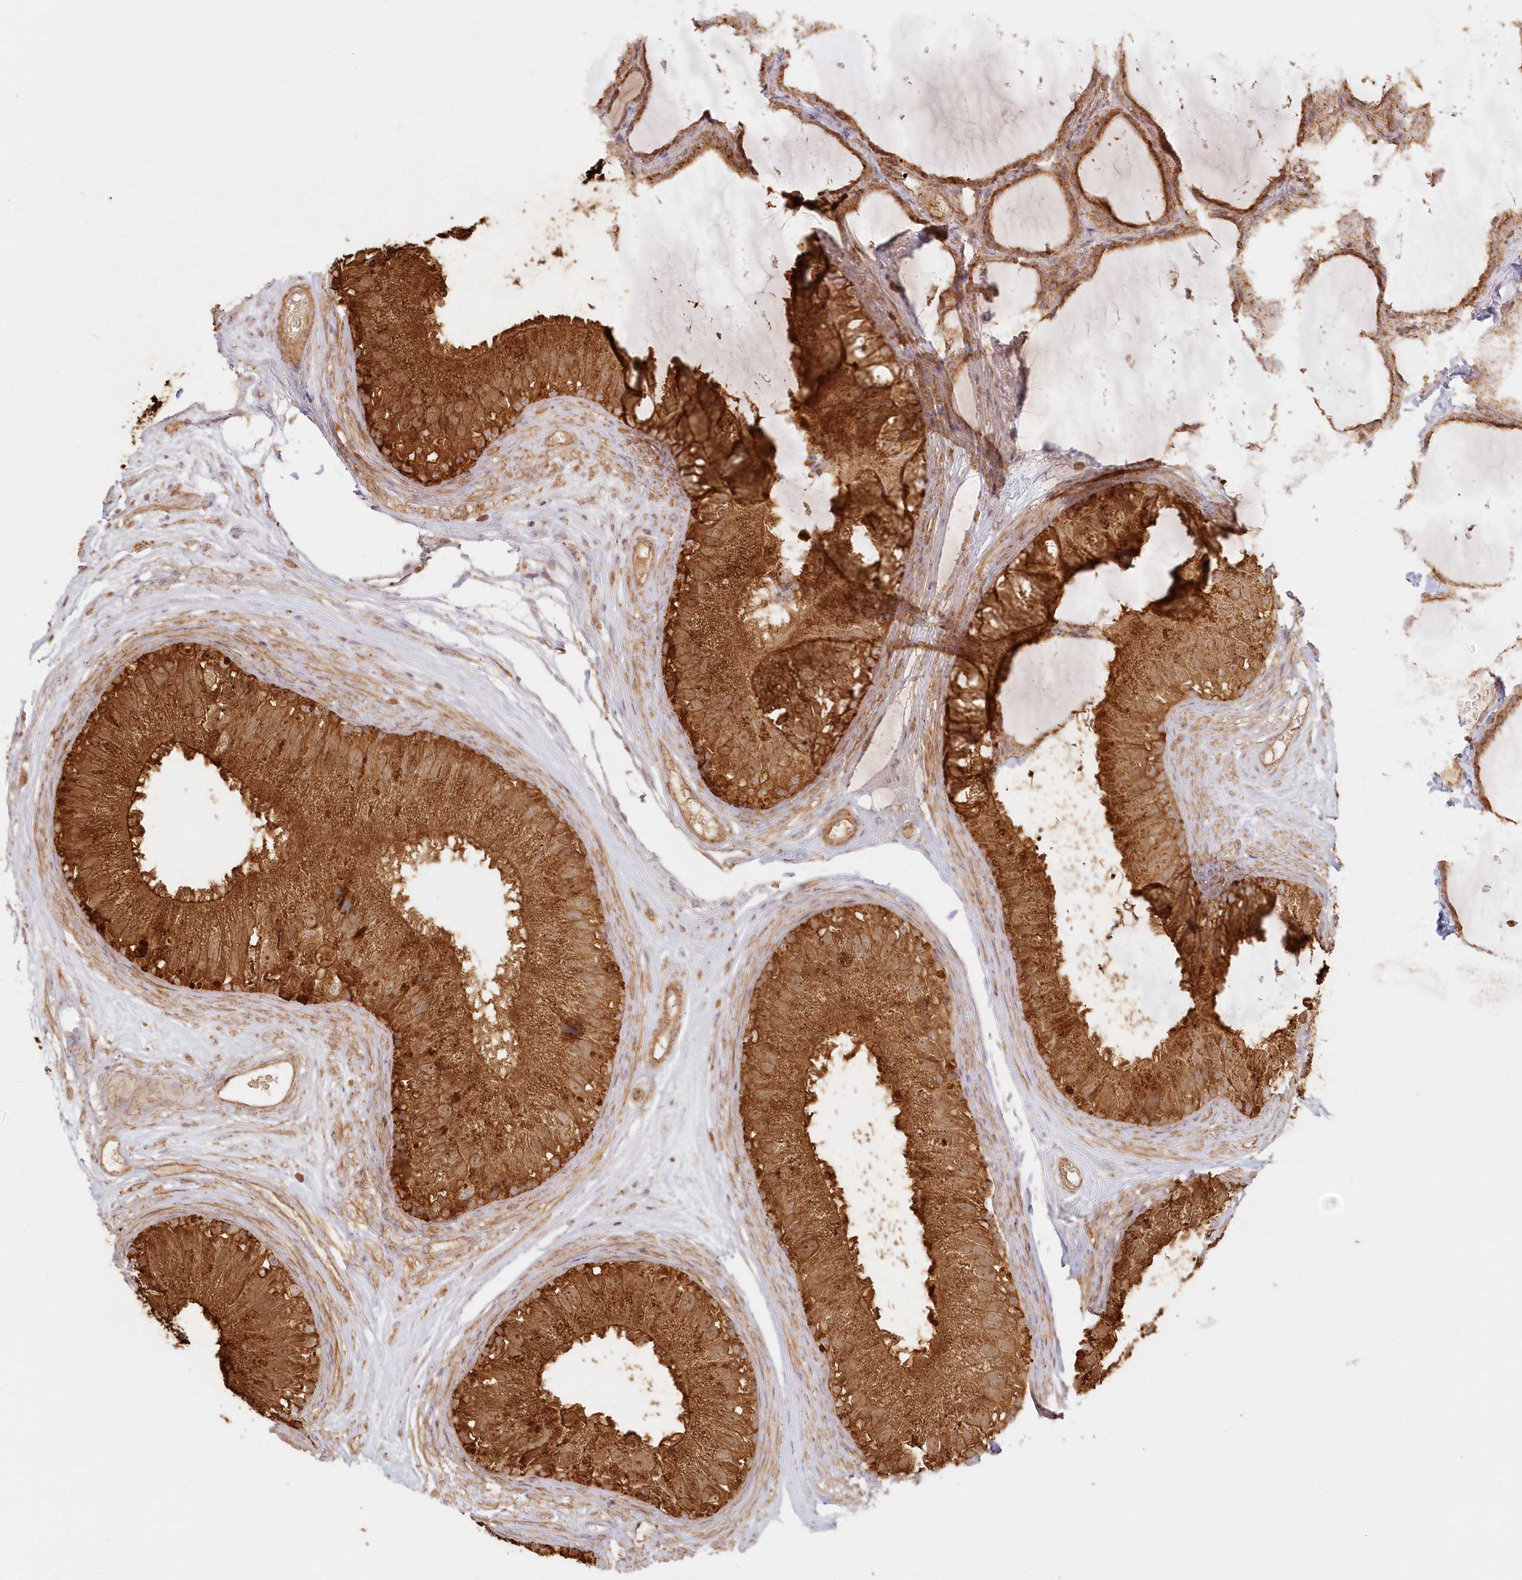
{"staining": {"intensity": "strong", "quantity": ">75%", "location": "cytoplasmic/membranous"}, "tissue": "epididymis", "cell_type": "Glandular cells", "image_type": "normal", "snomed": [{"axis": "morphology", "description": "Normal tissue, NOS"}, {"axis": "topography", "description": "Epididymis"}], "caption": "Epididymis stained with a brown dye demonstrates strong cytoplasmic/membranous positive expression in about >75% of glandular cells.", "gene": "KIAA0232", "patient": {"sex": "male", "age": 77}}